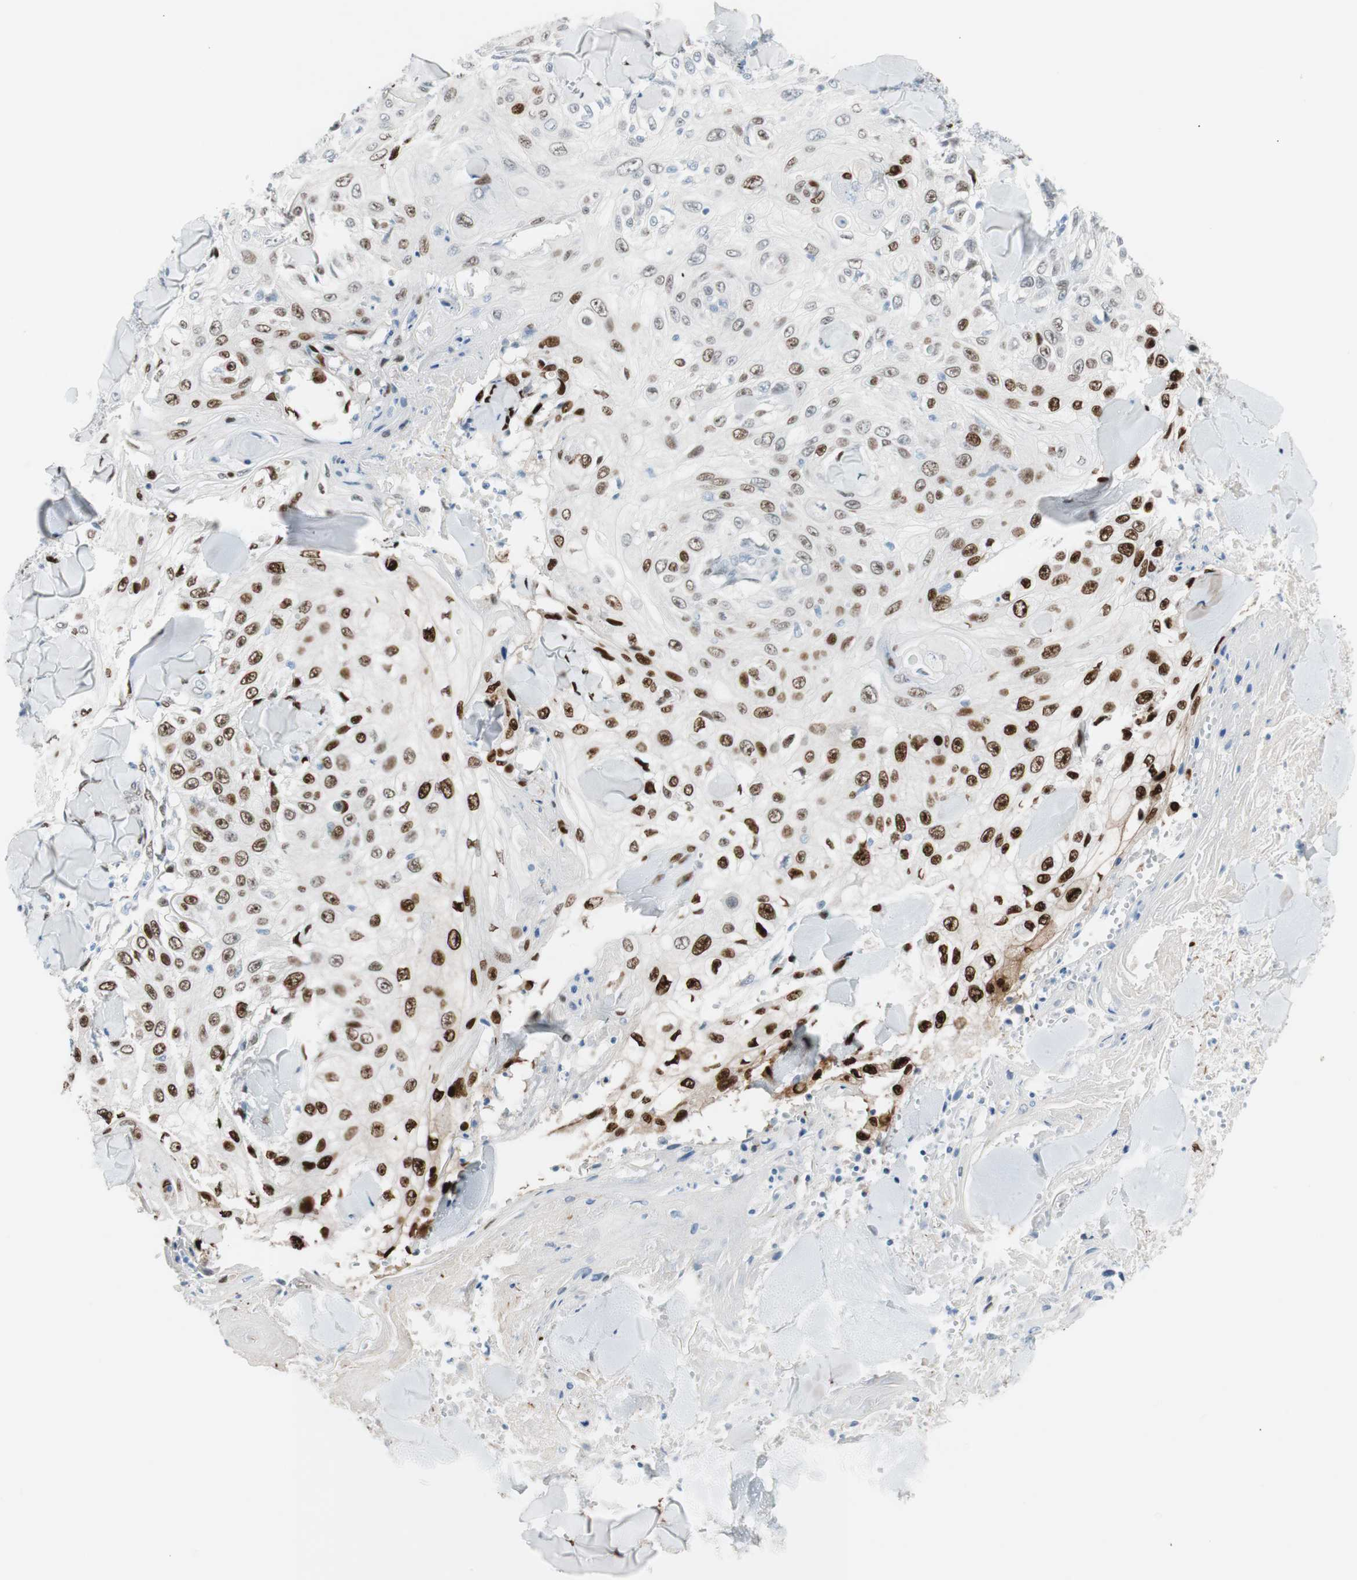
{"staining": {"intensity": "strong", "quantity": "25%-75%", "location": "nuclear"}, "tissue": "skin cancer", "cell_type": "Tumor cells", "image_type": "cancer", "snomed": [{"axis": "morphology", "description": "Squamous cell carcinoma, NOS"}, {"axis": "topography", "description": "Skin"}], "caption": "Squamous cell carcinoma (skin) stained with a brown dye displays strong nuclear positive staining in approximately 25%-75% of tumor cells.", "gene": "FOSL1", "patient": {"sex": "male", "age": 86}}